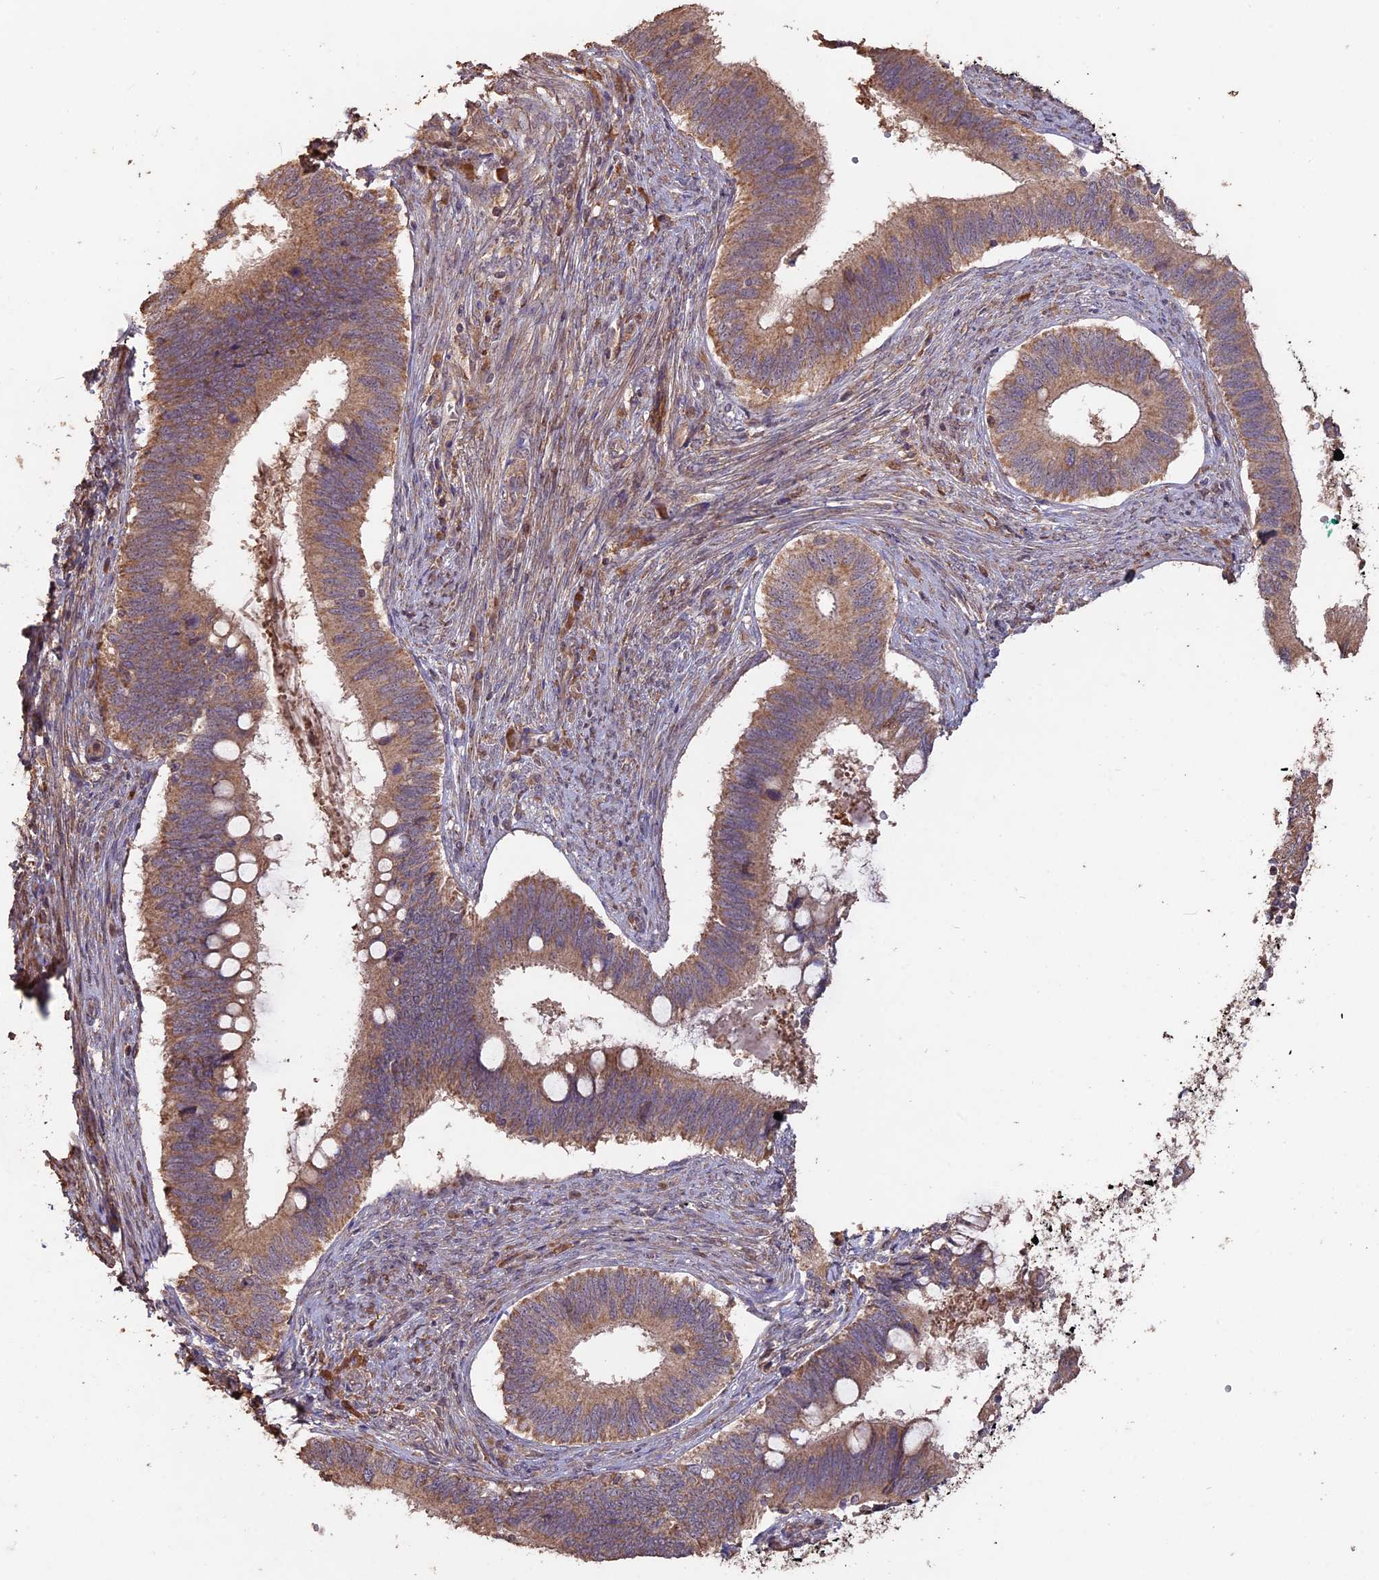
{"staining": {"intensity": "moderate", "quantity": ">75%", "location": "cytoplasmic/membranous"}, "tissue": "cervical cancer", "cell_type": "Tumor cells", "image_type": "cancer", "snomed": [{"axis": "morphology", "description": "Adenocarcinoma, NOS"}, {"axis": "topography", "description": "Cervix"}], "caption": "Cervical cancer was stained to show a protein in brown. There is medium levels of moderate cytoplasmic/membranous positivity in about >75% of tumor cells. (IHC, brightfield microscopy, high magnification).", "gene": "LAYN", "patient": {"sex": "female", "age": 42}}